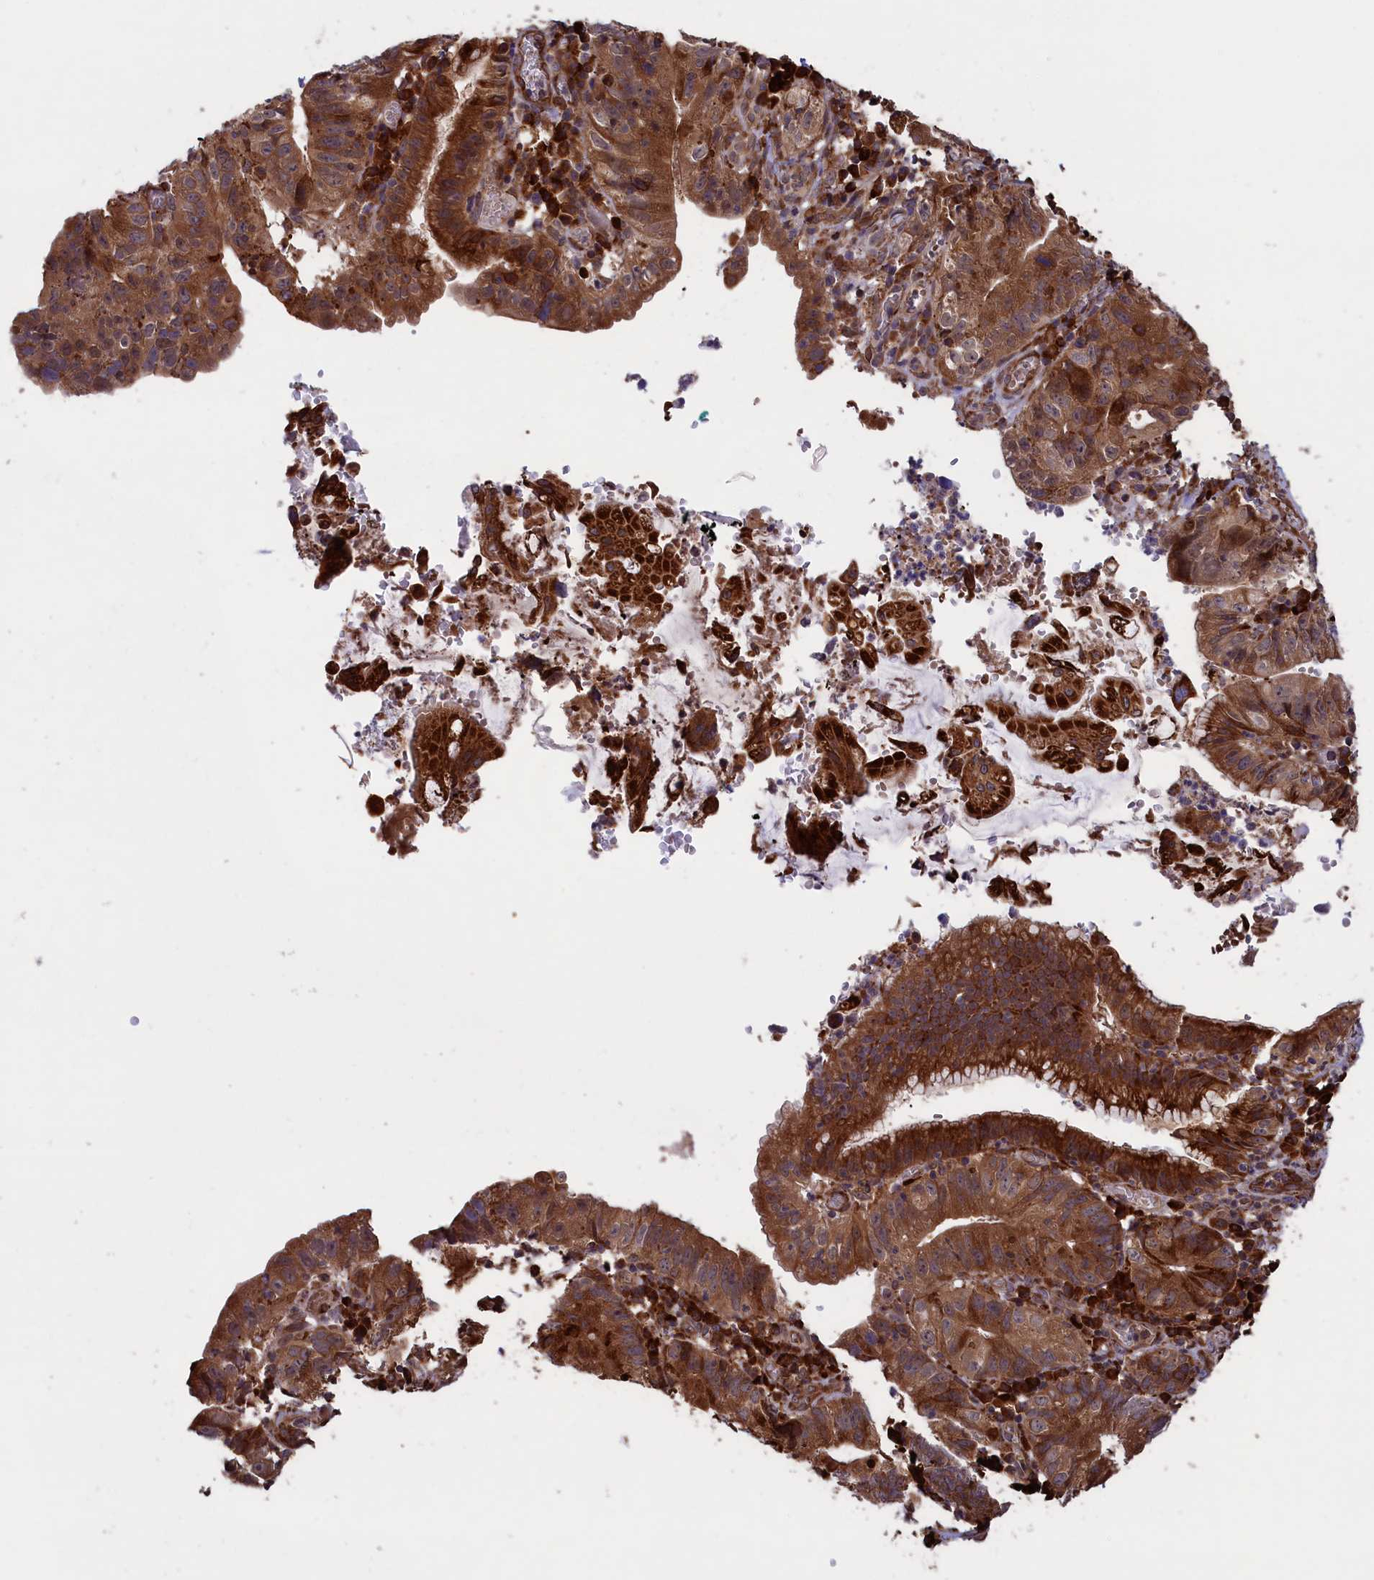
{"staining": {"intensity": "strong", "quantity": ">75%", "location": "cytoplasmic/membranous"}, "tissue": "stomach cancer", "cell_type": "Tumor cells", "image_type": "cancer", "snomed": [{"axis": "morphology", "description": "Adenocarcinoma, NOS"}, {"axis": "topography", "description": "Stomach"}], "caption": "Protein expression analysis of human stomach cancer reveals strong cytoplasmic/membranous positivity in approximately >75% of tumor cells.", "gene": "PLA2G4C", "patient": {"sex": "male", "age": 59}}